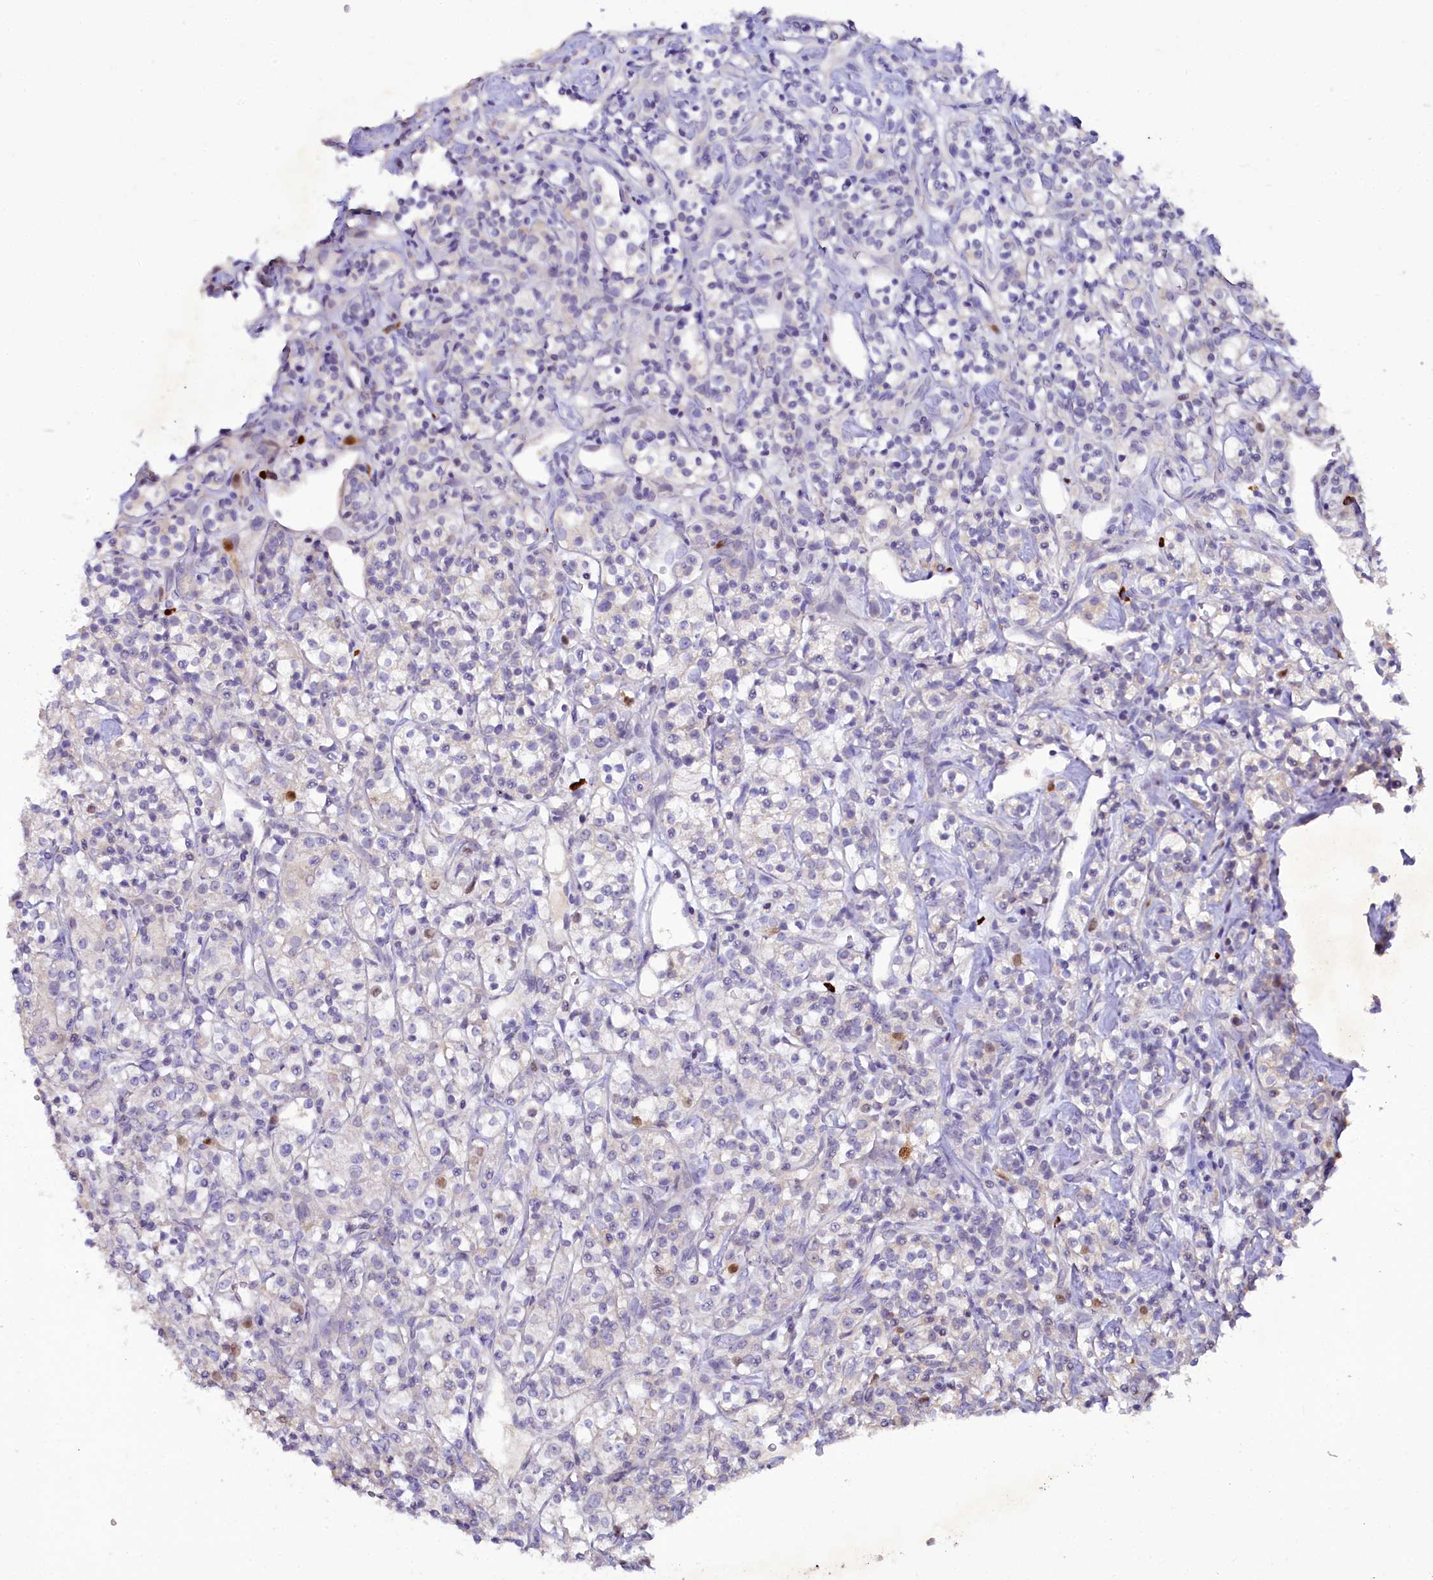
{"staining": {"intensity": "negative", "quantity": "none", "location": "none"}, "tissue": "renal cancer", "cell_type": "Tumor cells", "image_type": "cancer", "snomed": [{"axis": "morphology", "description": "Adenocarcinoma, NOS"}, {"axis": "topography", "description": "Kidney"}], "caption": "IHC photomicrograph of renal cancer stained for a protein (brown), which shows no positivity in tumor cells.", "gene": "FAM111B", "patient": {"sex": "male", "age": 77}}